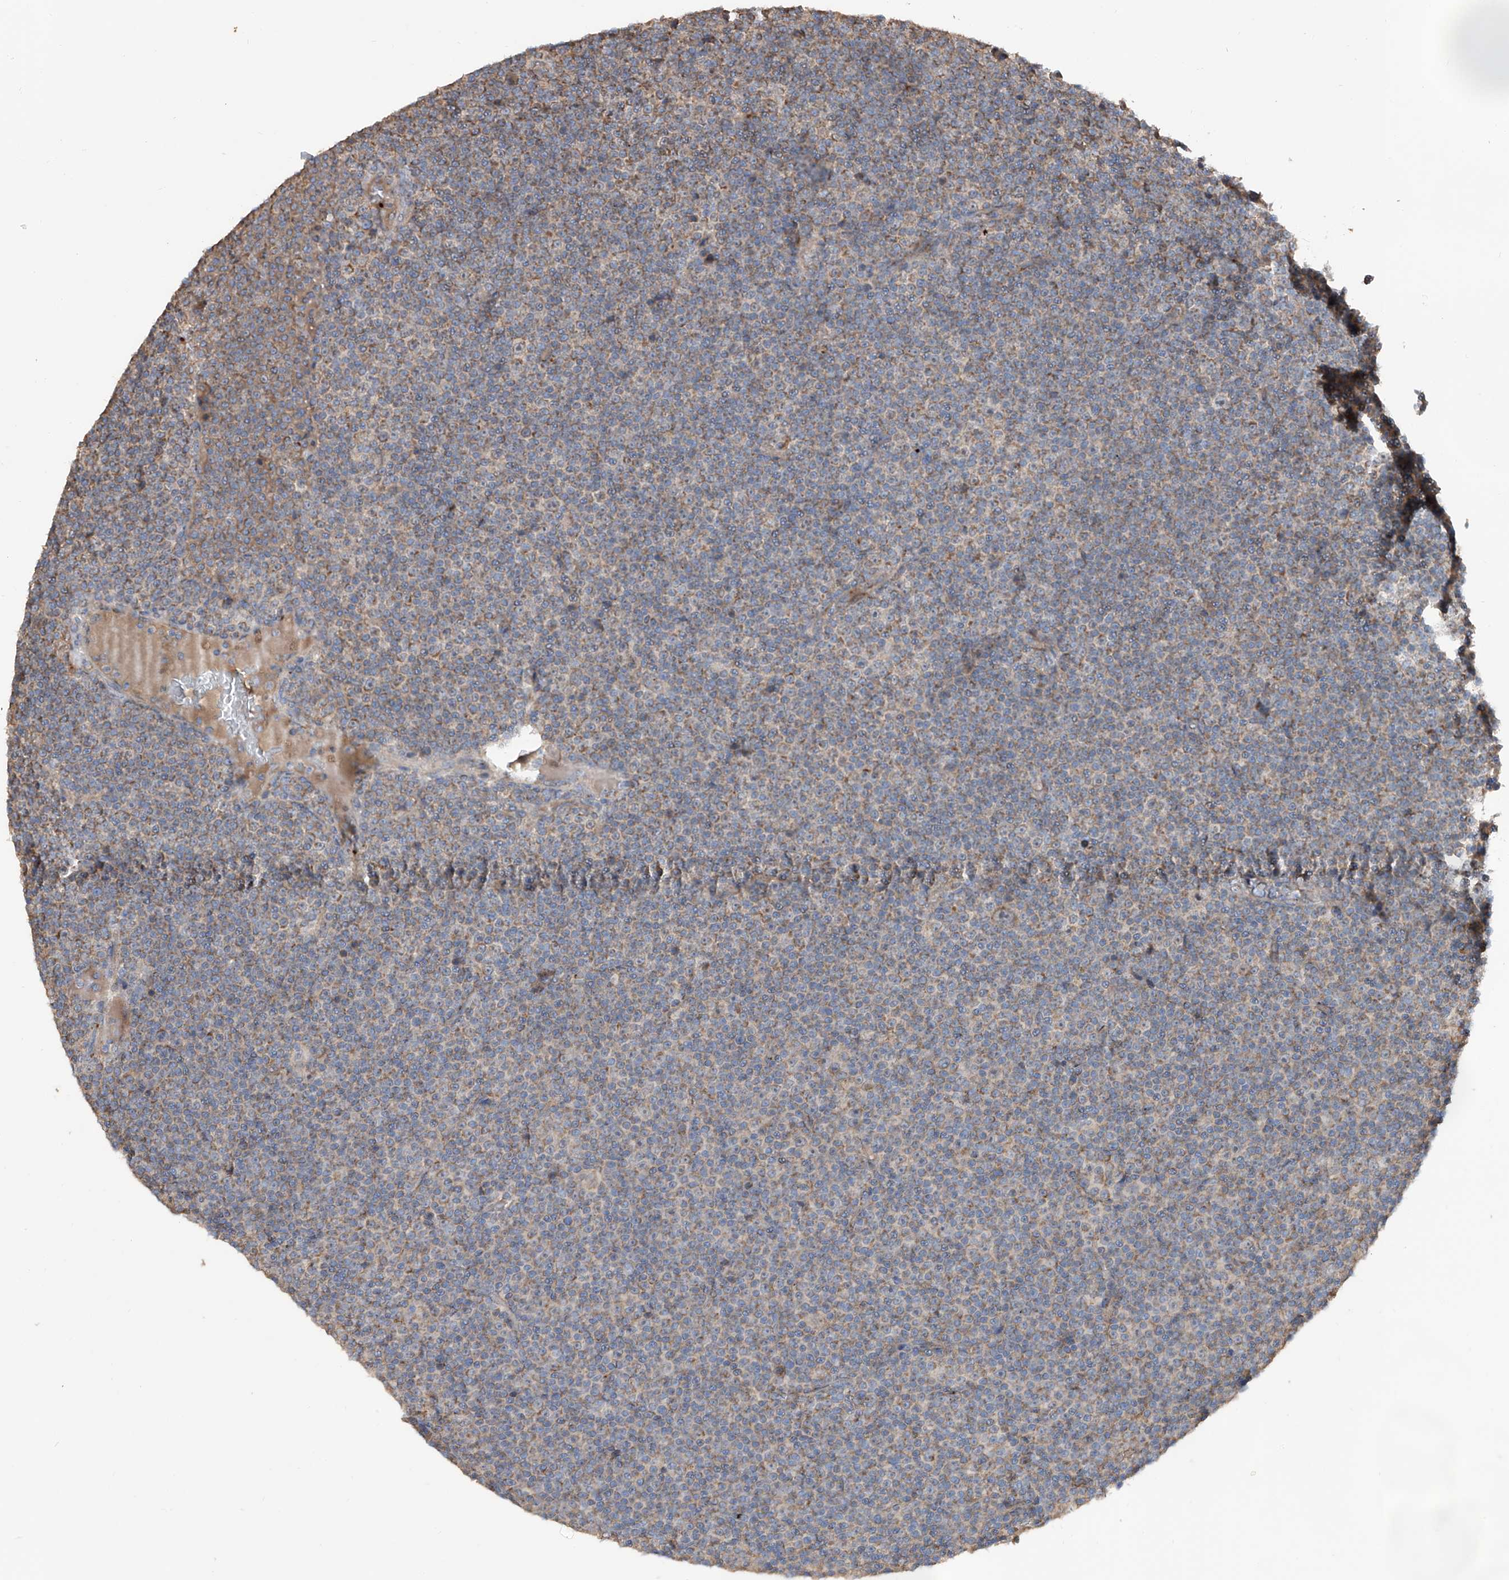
{"staining": {"intensity": "weak", "quantity": ">75%", "location": "cytoplasmic/membranous"}, "tissue": "lymphoma", "cell_type": "Tumor cells", "image_type": "cancer", "snomed": [{"axis": "morphology", "description": "Malignant lymphoma, non-Hodgkin's type, Low grade"}, {"axis": "topography", "description": "Lymph node"}], "caption": "Tumor cells show low levels of weak cytoplasmic/membranous positivity in about >75% of cells in lymphoma.", "gene": "EDN1", "patient": {"sex": "female", "age": 67}}